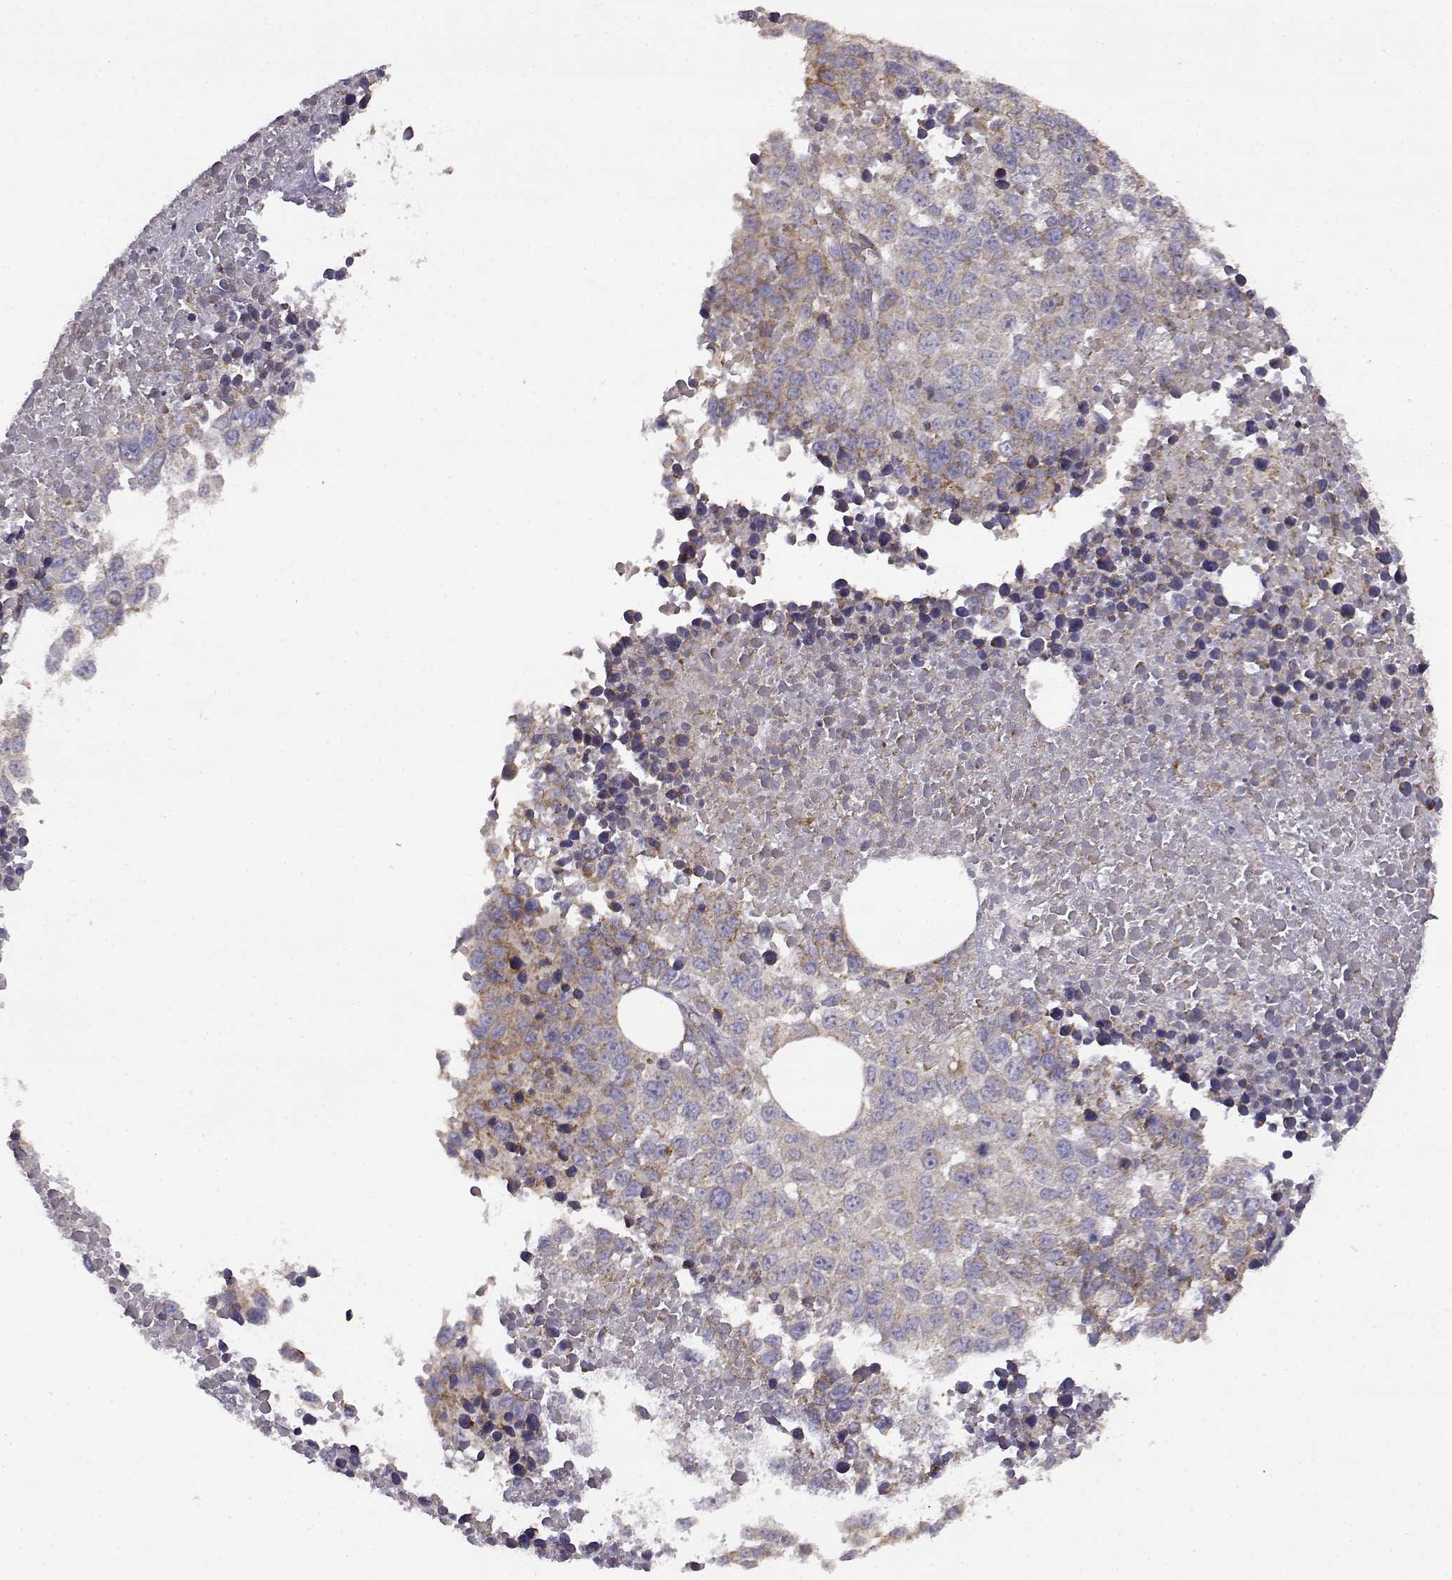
{"staining": {"intensity": "moderate", "quantity": "<25%", "location": "cytoplasmic/membranous"}, "tissue": "melanoma", "cell_type": "Tumor cells", "image_type": "cancer", "snomed": [{"axis": "morphology", "description": "Malignant melanoma, Metastatic site"}, {"axis": "topography", "description": "Skin"}], "caption": "Melanoma was stained to show a protein in brown. There is low levels of moderate cytoplasmic/membranous staining in approximately <25% of tumor cells.", "gene": "DDC", "patient": {"sex": "male", "age": 84}}